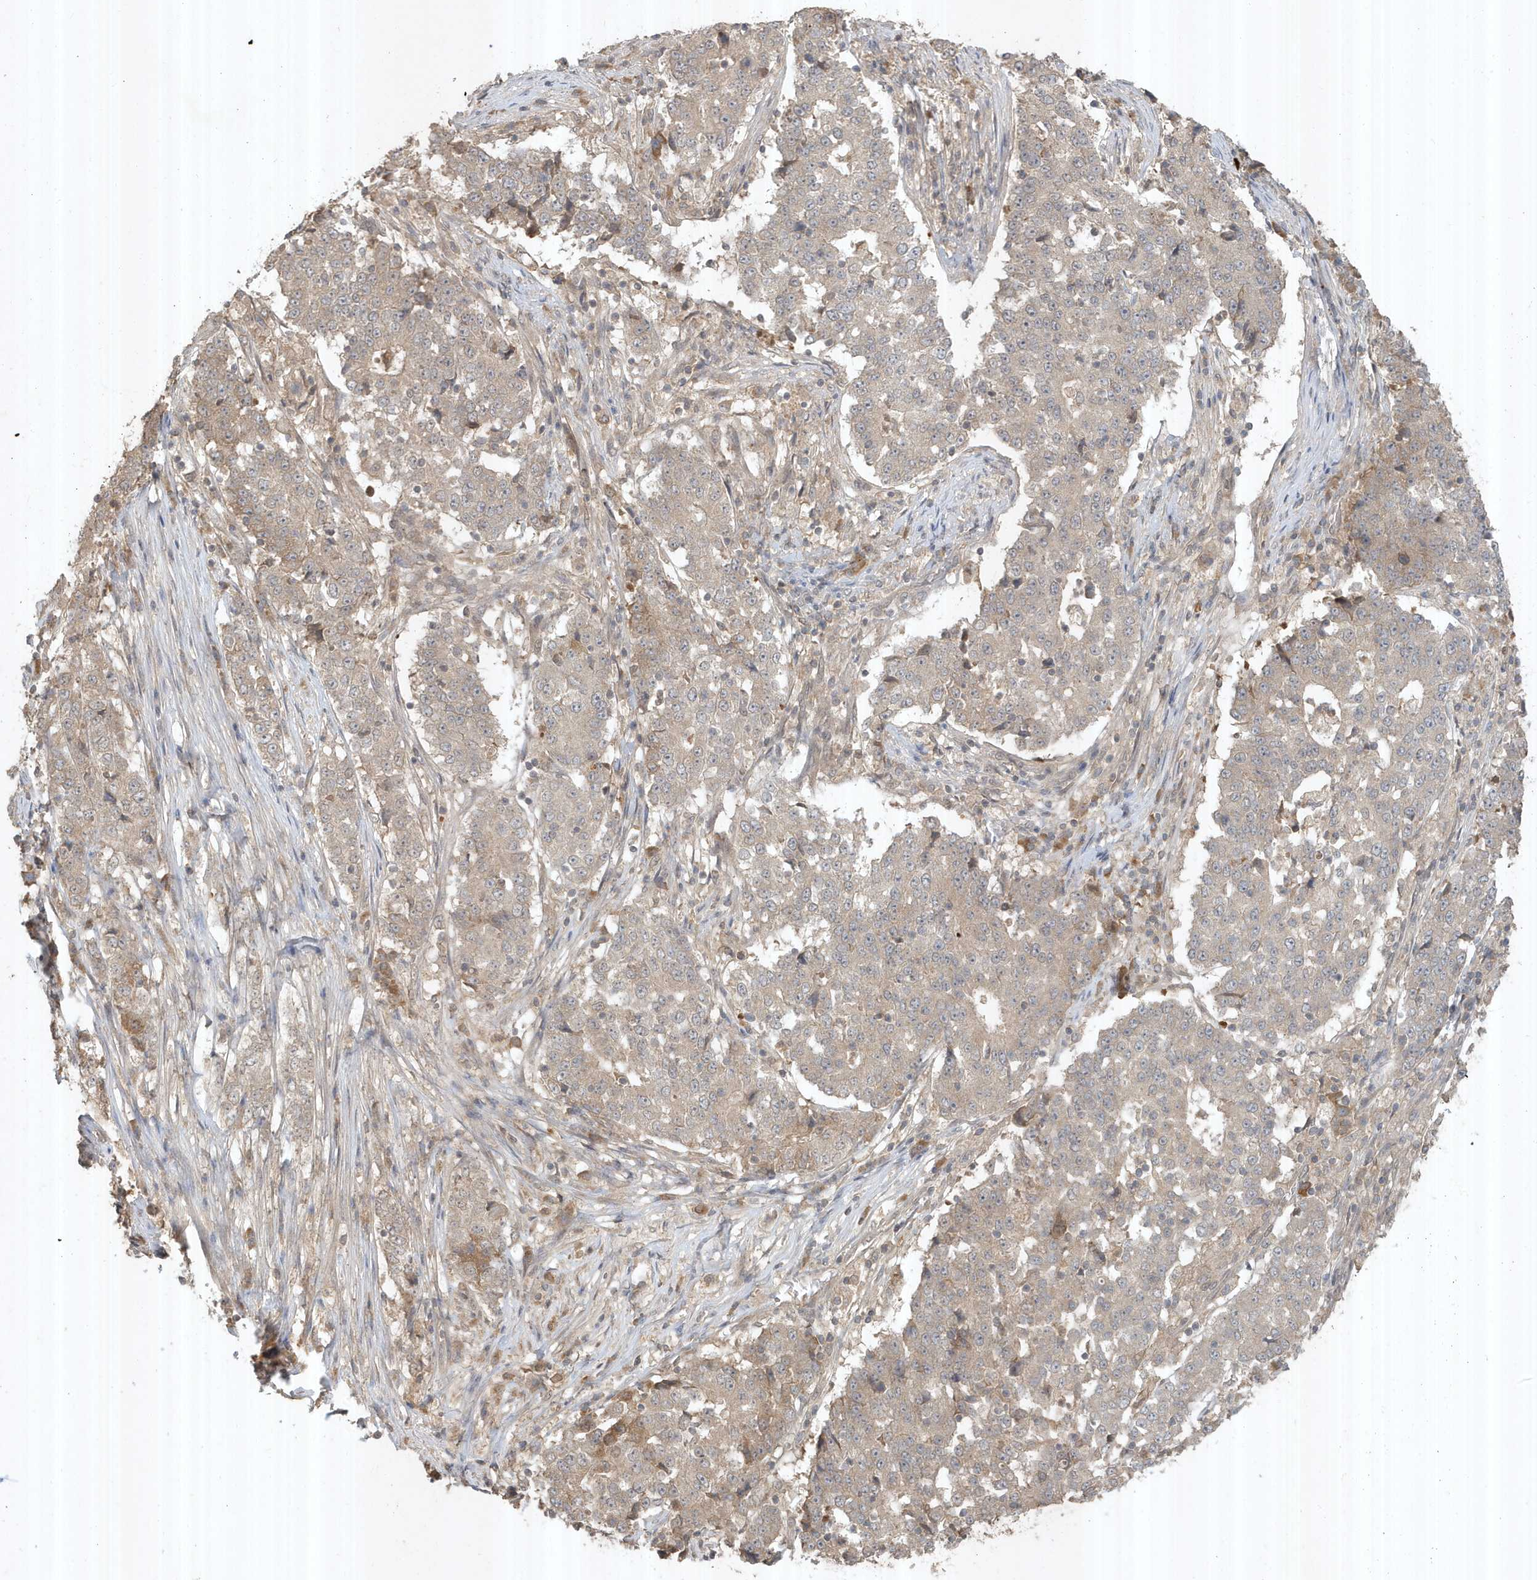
{"staining": {"intensity": "weak", "quantity": "<25%", "location": "cytoplasmic/membranous"}, "tissue": "stomach cancer", "cell_type": "Tumor cells", "image_type": "cancer", "snomed": [{"axis": "morphology", "description": "Adenocarcinoma, NOS"}, {"axis": "topography", "description": "Stomach"}], "caption": "The micrograph demonstrates no significant expression in tumor cells of stomach cancer.", "gene": "ABCB9", "patient": {"sex": "male", "age": 59}}